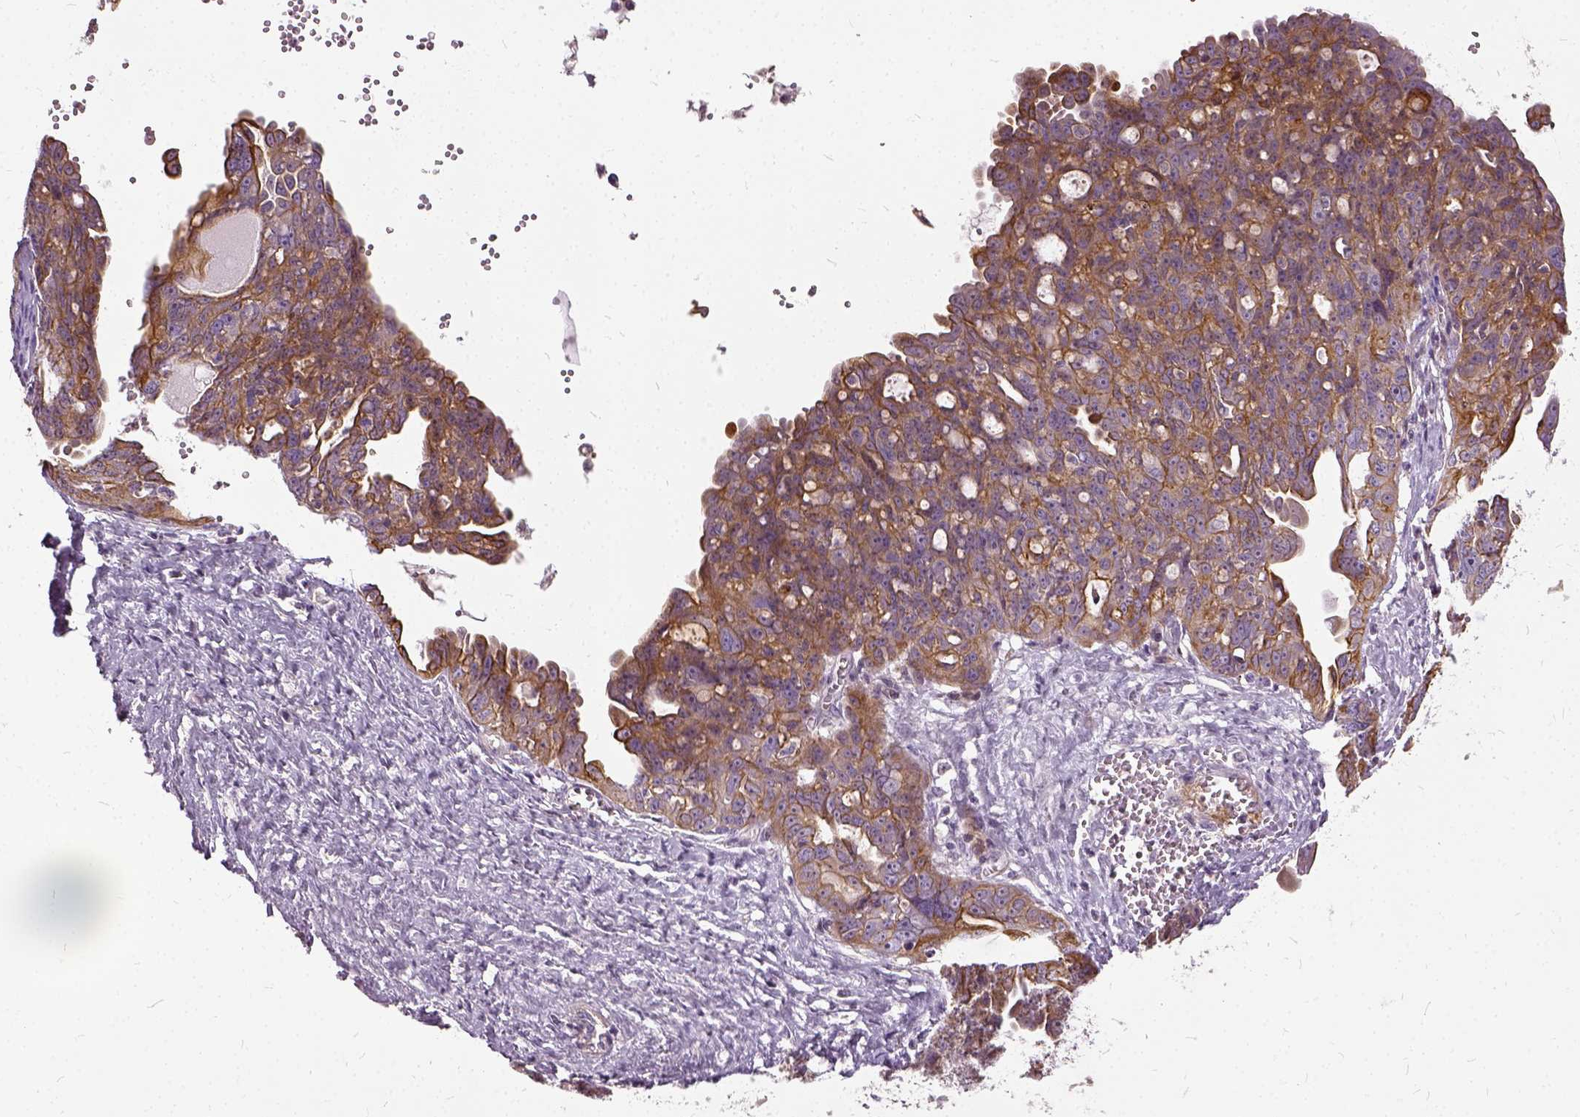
{"staining": {"intensity": "moderate", "quantity": ">75%", "location": "cytoplasmic/membranous"}, "tissue": "ovarian cancer", "cell_type": "Tumor cells", "image_type": "cancer", "snomed": [{"axis": "morphology", "description": "Carcinoma, endometroid"}, {"axis": "topography", "description": "Ovary"}], "caption": "Tumor cells display moderate cytoplasmic/membranous staining in approximately >75% of cells in ovarian cancer (endometroid carcinoma). (DAB IHC with brightfield microscopy, high magnification).", "gene": "ILRUN", "patient": {"sex": "female", "age": 70}}